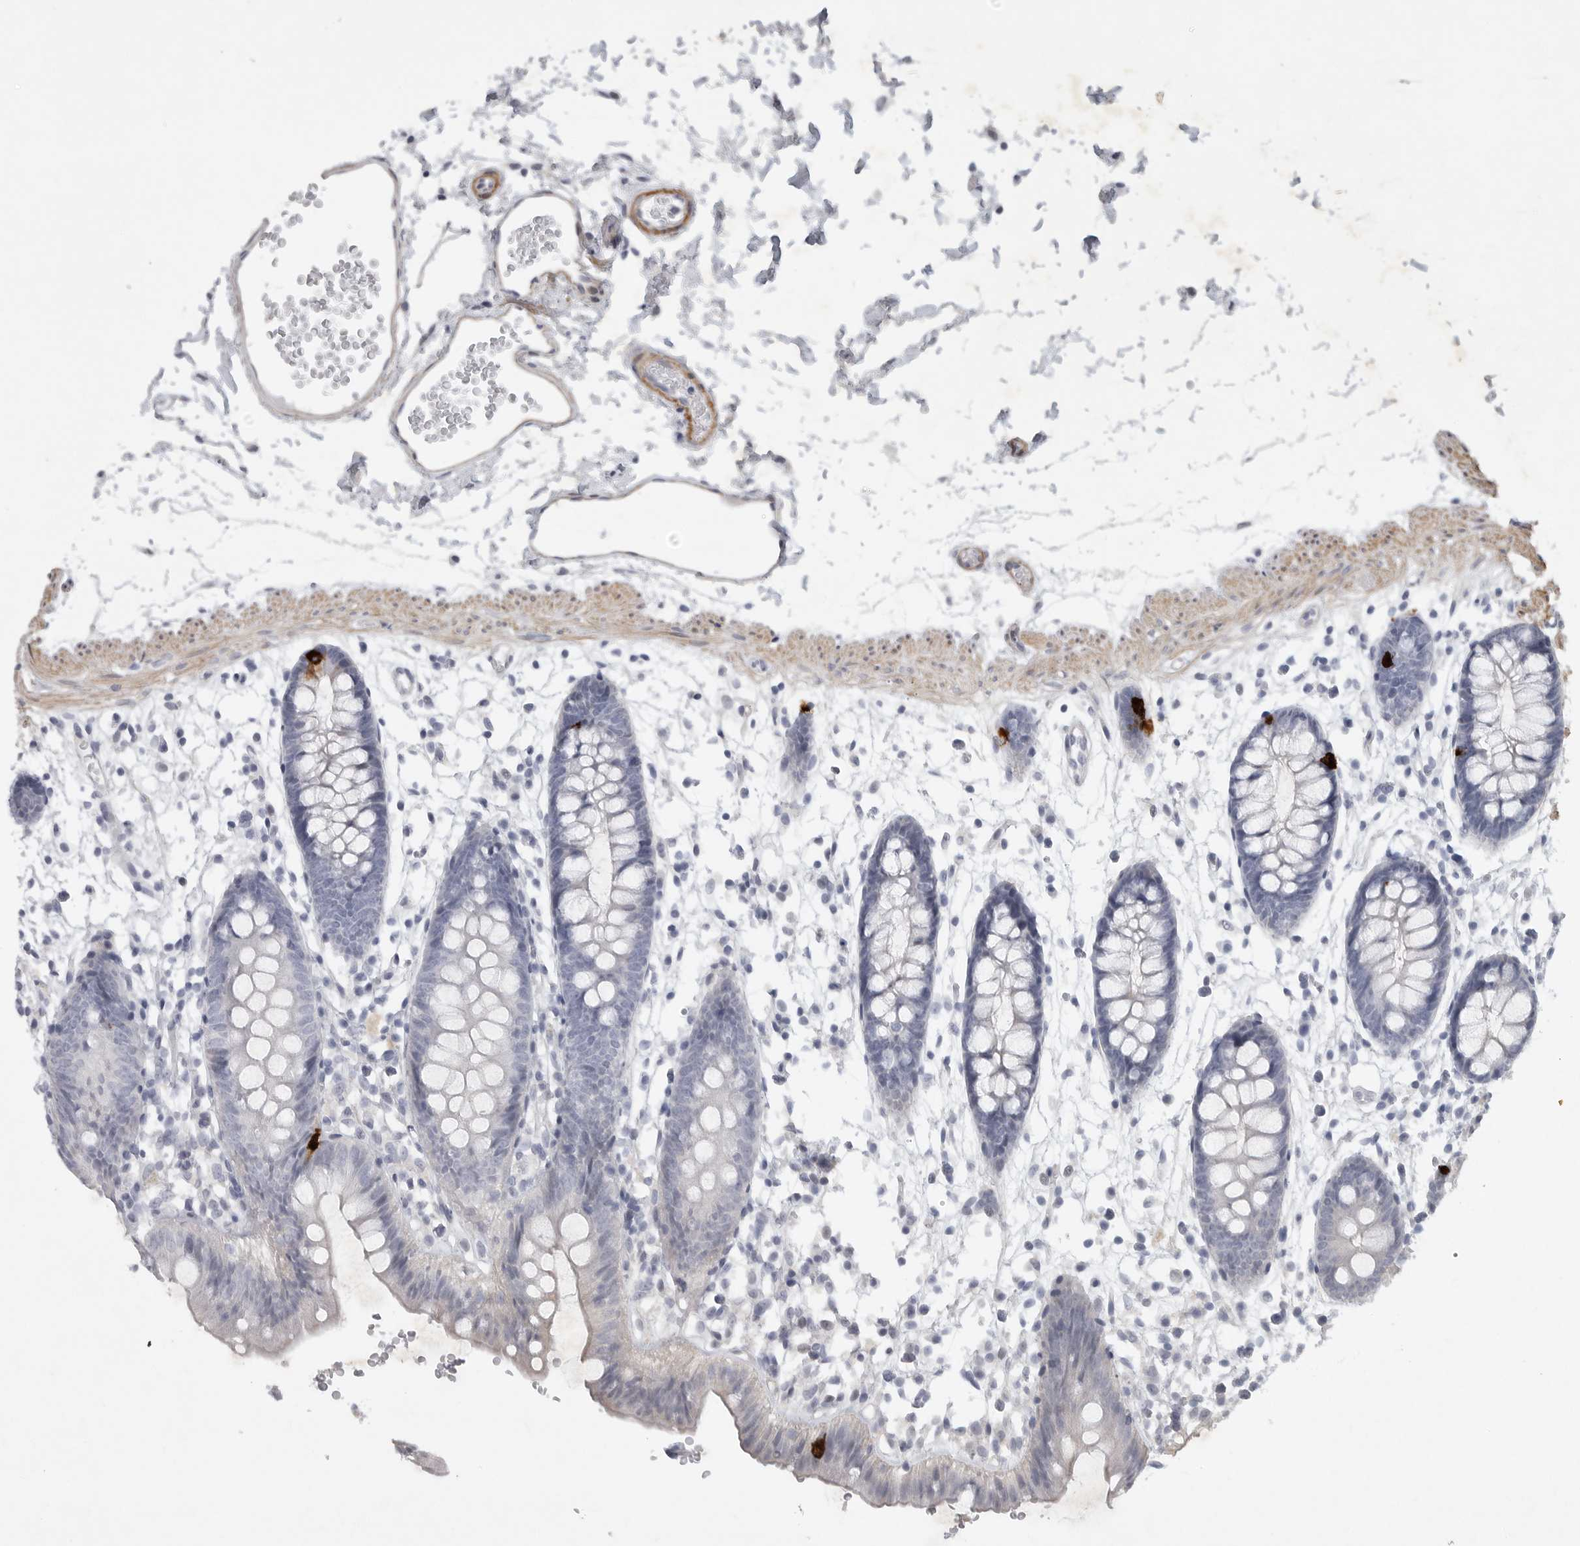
{"staining": {"intensity": "weak", "quantity": "<25%", "location": "cytoplasmic/membranous"}, "tissue": "colon", "cell_type": "Endothelial cells", "image_type": "normal", "snomed": [{"axis": "morphology", "description": "Normal tissue, NOS"}, {"axis": "topography", "description": "Colon"}], "caption": "Photomicrograph shows no significant protein positivity in endothelial cells of benign colon. Brightfield microscopy of immunohistochemistry stained with DAB (3,3'-diaminobenzidine) (brown) and hematoxylin (blue), captured at high magnification.", "gene": "TNR", "patient": {"sex": "male", "age": 56}}